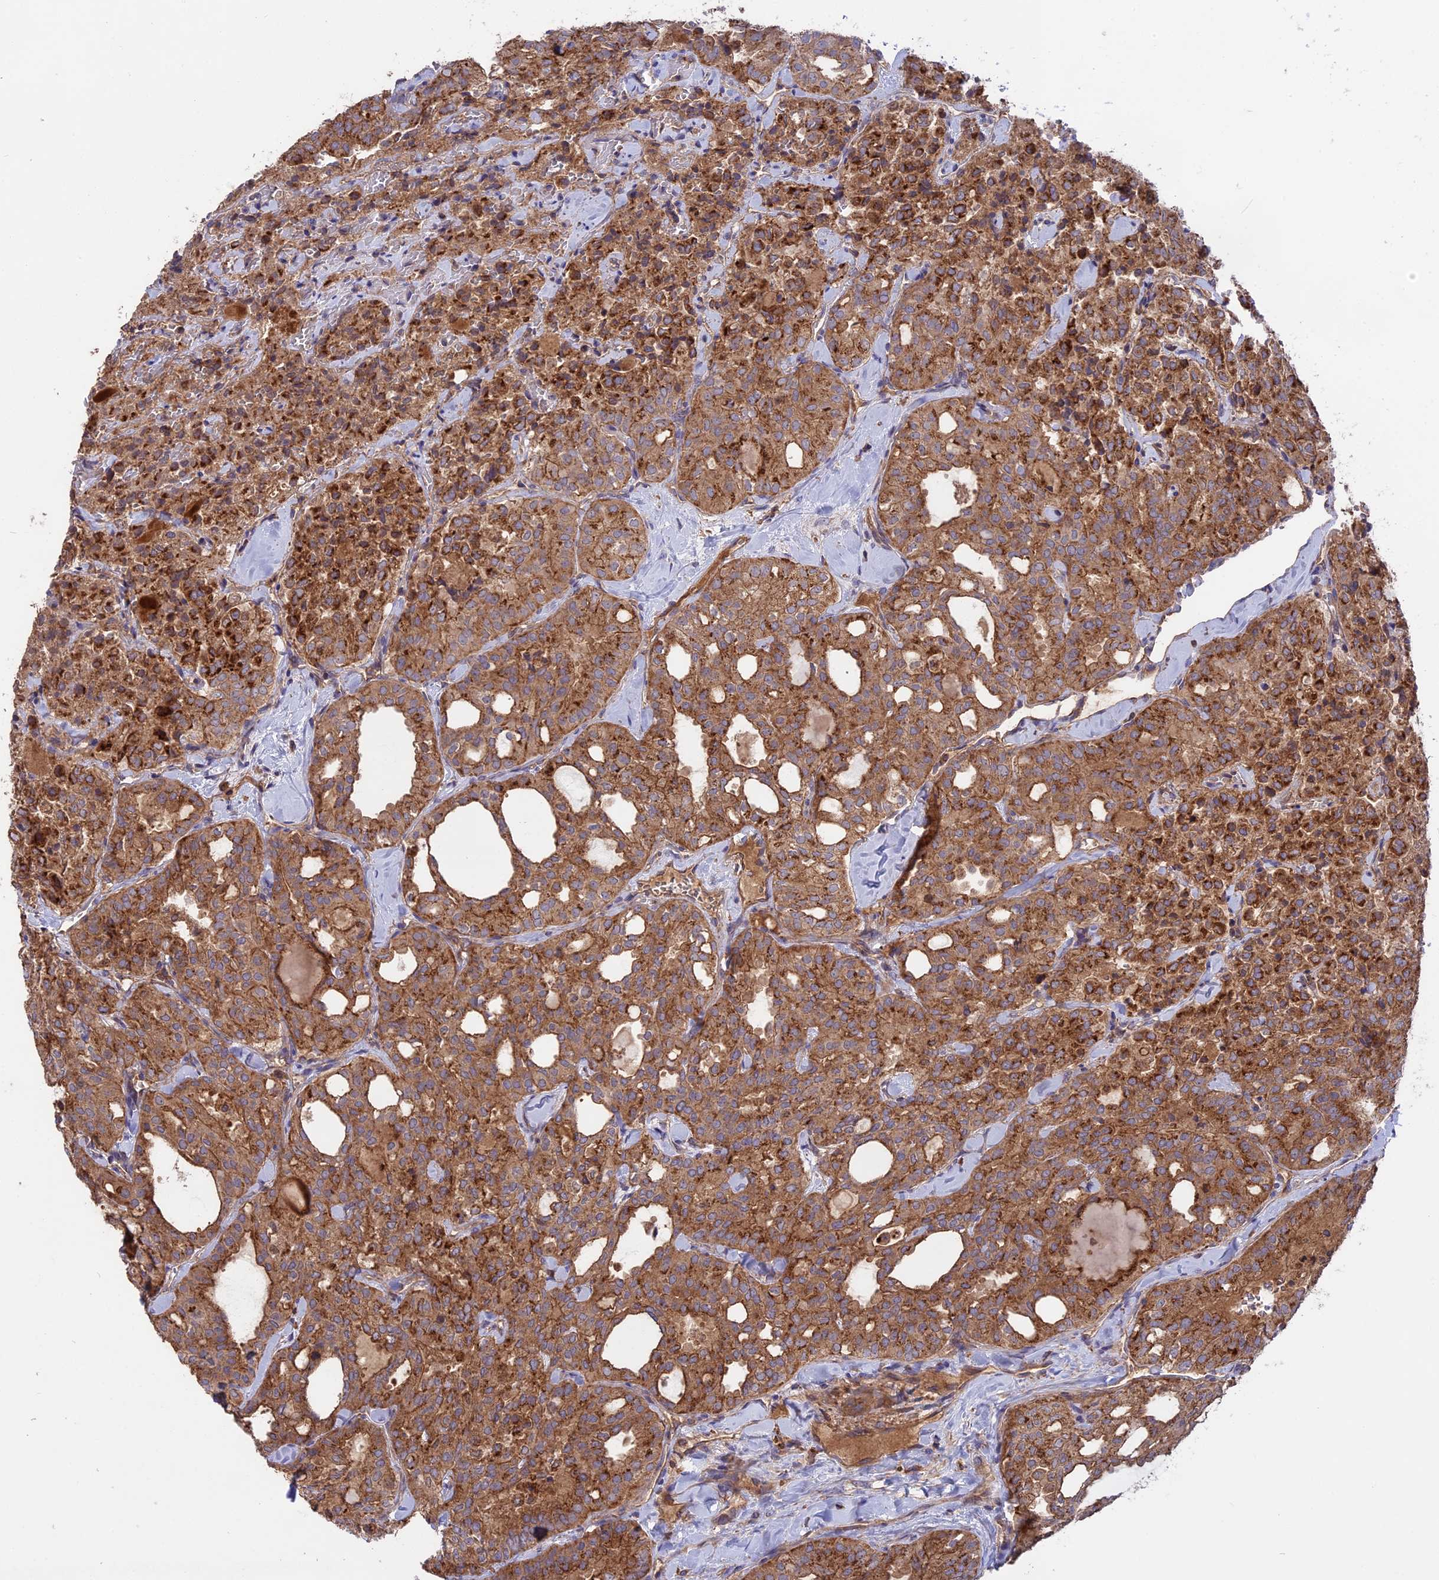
{"staining": {"intensity": "strong", "quantity": ">75%", "location": "cytoplasmic/membranous"}, "tissue": "thyroid cancer", "cell_type": "Tumor cells", "image_type": "cancer", "snomed": [{"axis": "morphology", "description": "Follicular adenoma carcinoma, NOS"}, {"axis": "topography", "description": "Thyroid gland"}], "caption": "This photomicrograph reveals IHC staining of human thyroid cancer (follicular adenoma carcinoma), with high strong cytoplasmic/membranous staining in approximately >75% of tumor cells.", "gene": "NUDT8", "patient": {"sex": "male", "age": 75}}